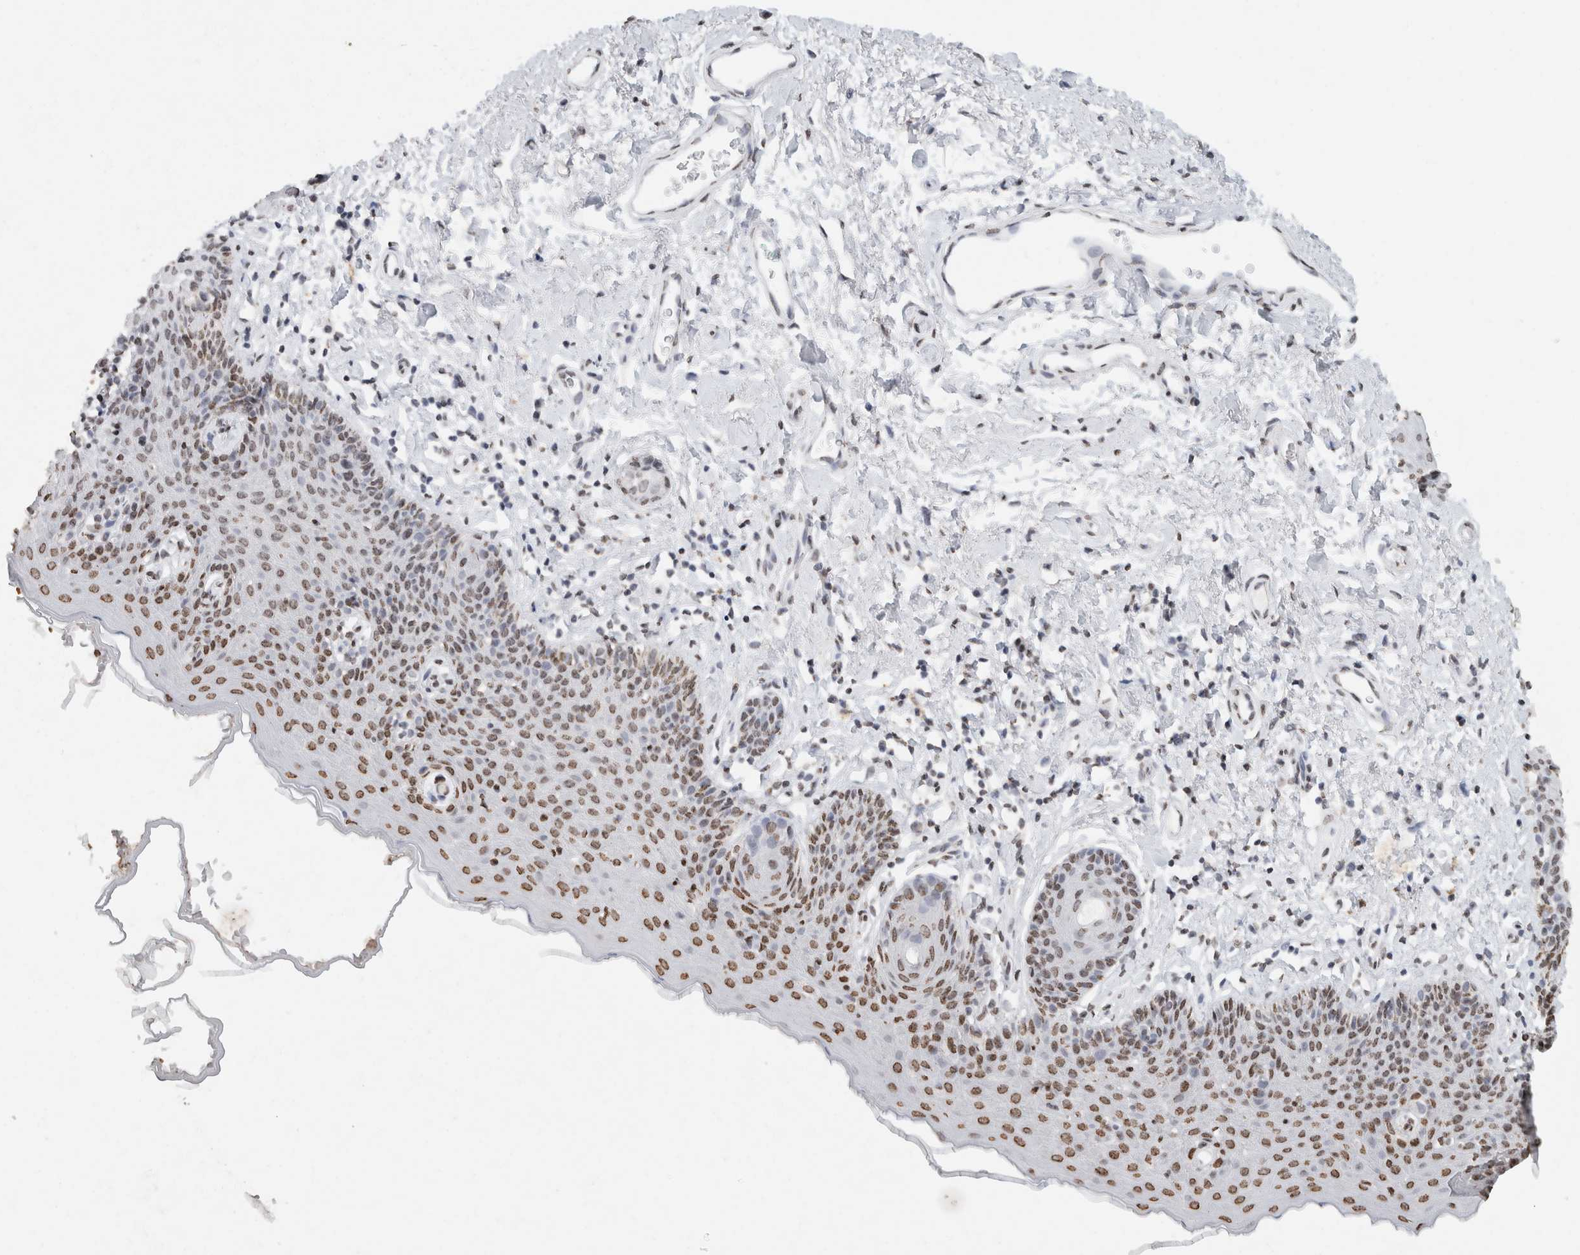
{"staining": {"intensity": "moderate", "quantity": ">75%", "location": "nuclear"}, "tissue": "skin", "cell_type": "Epidermal cells", "image_type": "normal", "snomed": [{"axis": "morphology", "description": "Normal tissue, NOS"}, {"axis": "topography", "description": "Vulva"}], "caption": "Immunohistochemistry of unremarkable human skin reveals medium levels of moderate nuclear positivity in approximately >75% of epidermal cells.", "gene": "CNTN1", "patient": {"sex": "female", "age": 66}}